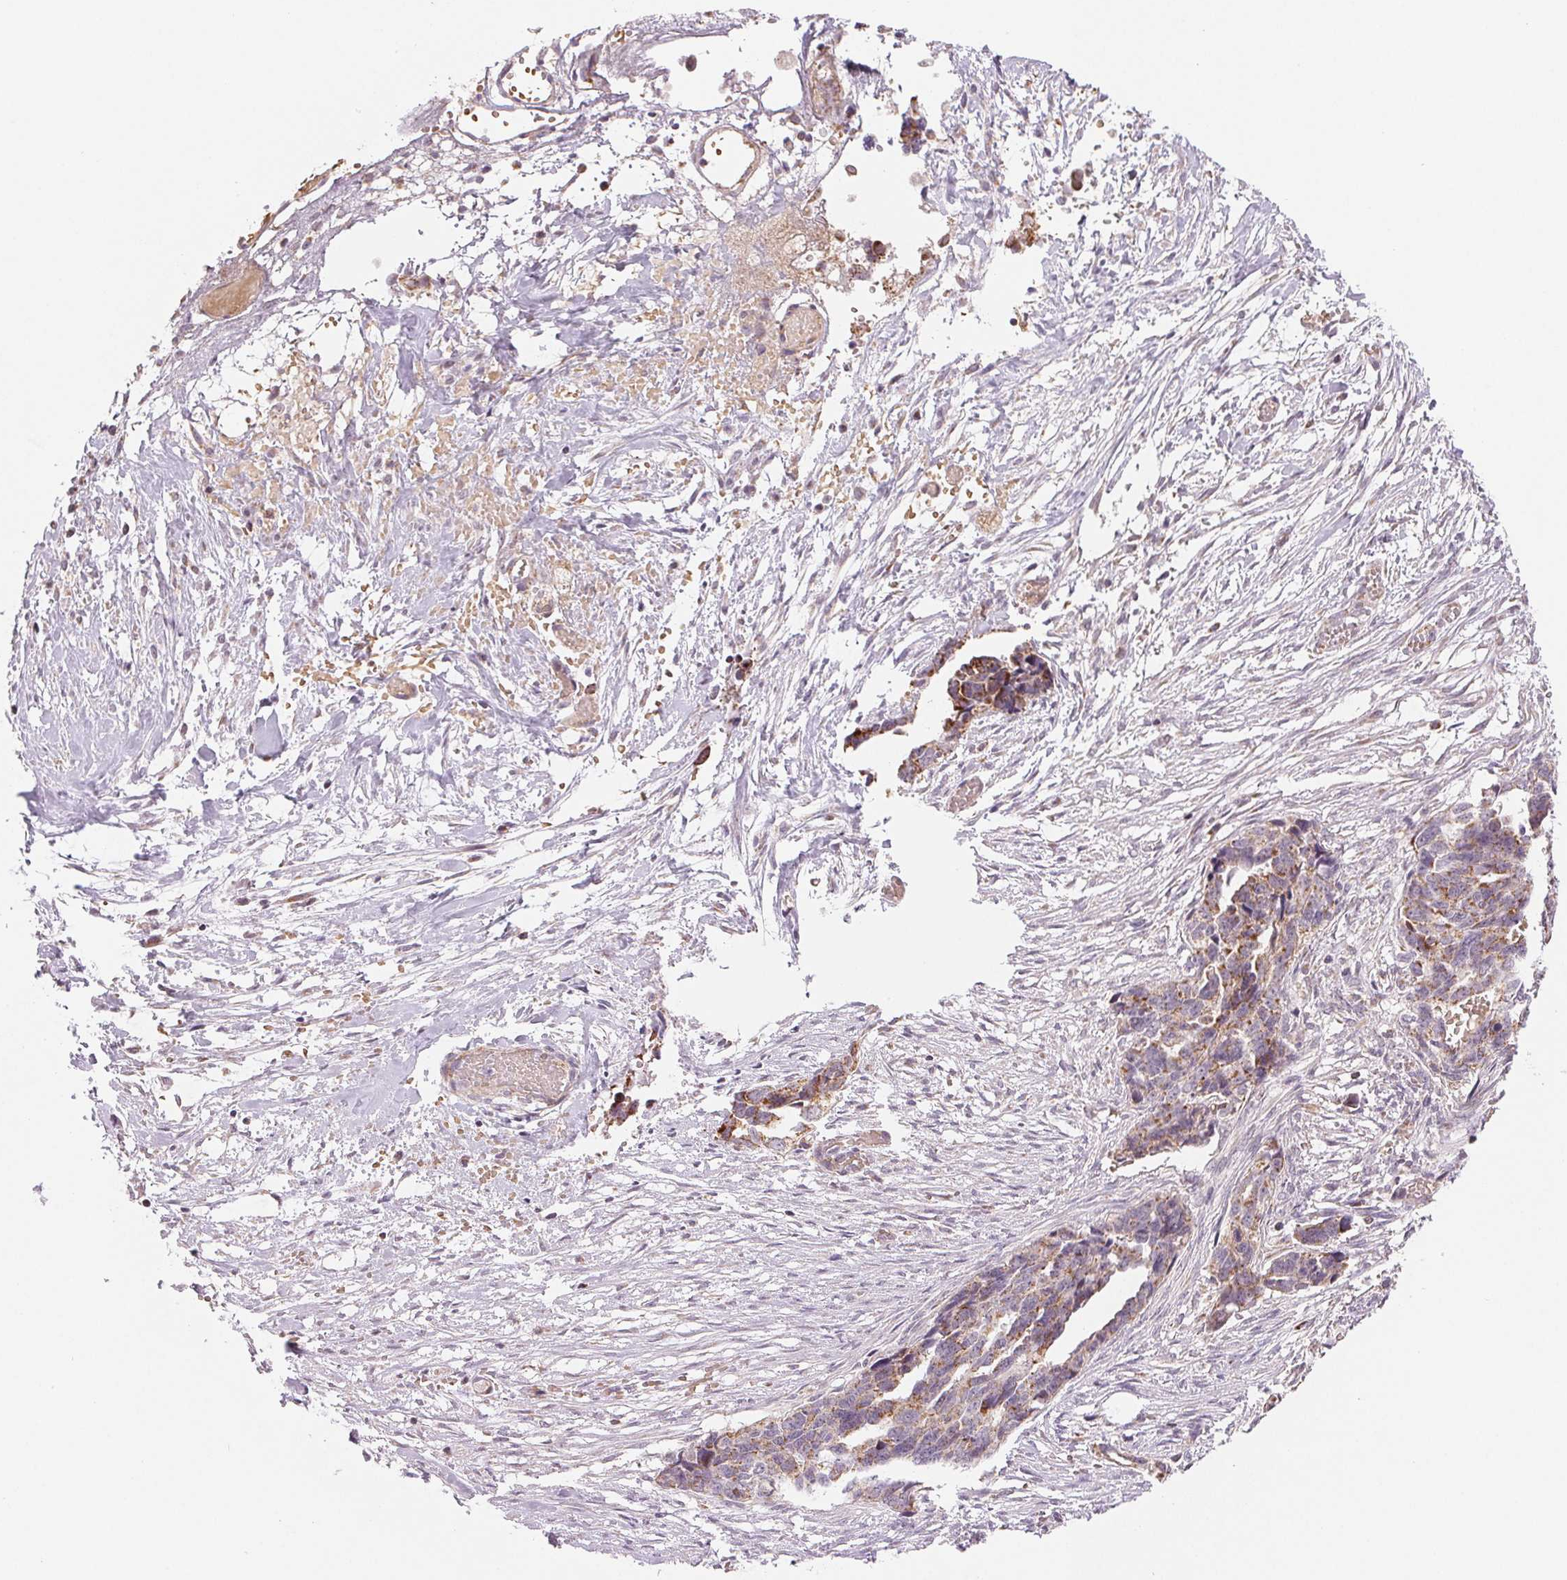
{"staining": {"intensity": "moderate", "quantity": ">75%", "location": "cytoplasmic/membranous"}, "tissue": "ovarian cancer", "cell_type": "Tumor cells", "image_type": "cancer", "snomed": [{"axis": "morphology", "description": "Cystadenocarcinoma, serous, NOS"}, {"axis": "topography", "description": "Ovary"}], "caption": "Ovarian cancer stained for a protein demonstrates moderate cytoplasmic/membranous positivity in tumor cells. The staining was performed using DAB, with brown indicating positive protein expression. Nuclei are stained blue with hematoxylin.", "gene": "HINT2", "patient": {"sex": "female", "age": 69}}